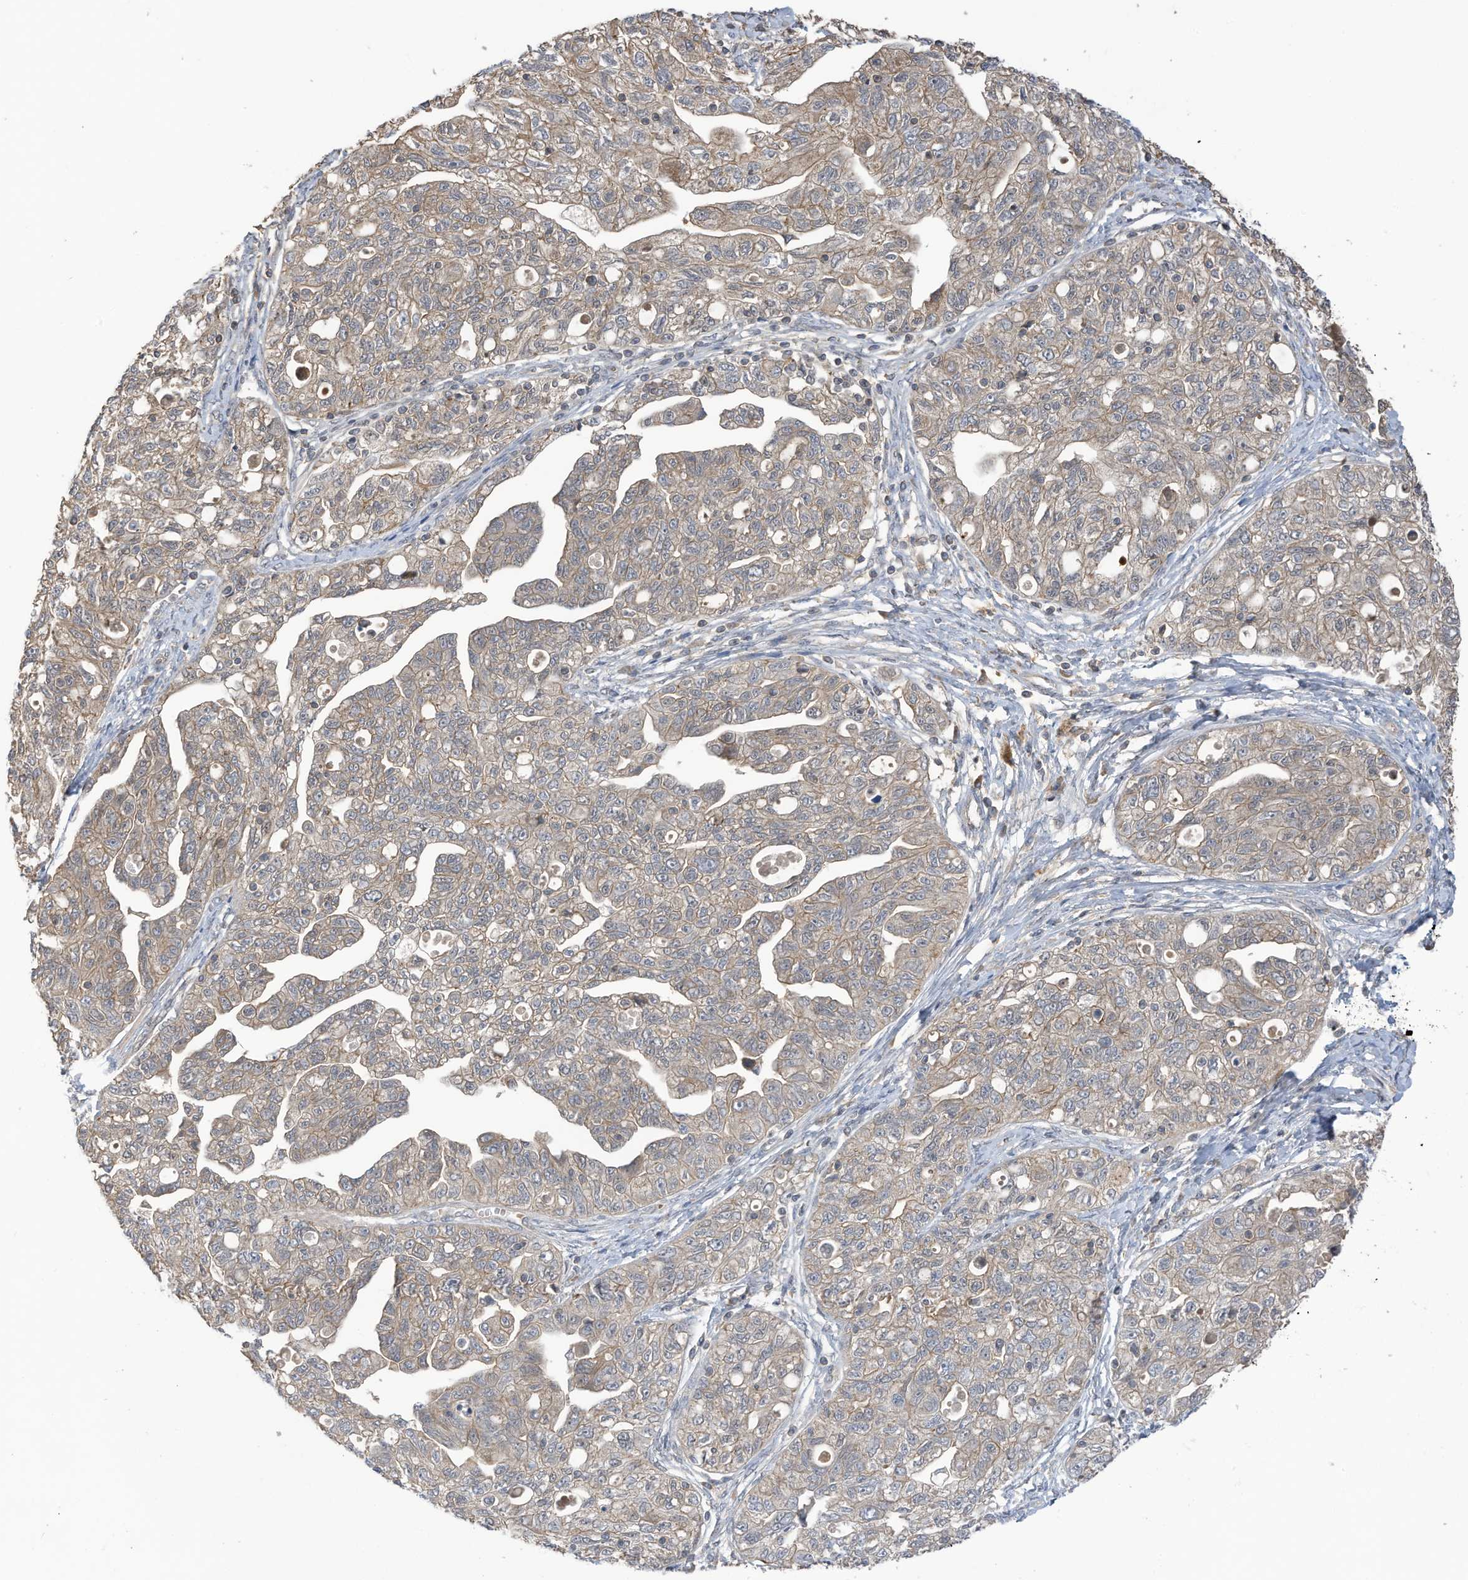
{"staining": {"intensity": "weak", "quantity": ">75%", "location": "cytoplasmic/membranous"}, "tissue": "ovarian cancer", "cell_type": "Tumor cells", "image_type": "cancer", "snomed": [{"axis": "morphology", "description": "Carcinoma, NOS"}, {"axis": "morphology", "description": "Cystadenocarcinoma, serous, NOS"}, {"axis": "topography", "description": "Ovary"}], "caption": "Immunohistochemistry (IHC) of human ovarian cancer shows low levels of weak cytoplasmic/membranous staining in approximately >75% of tumor cells.", "gene": "REC8", "patient": {"sex": "female", "age": 69}}